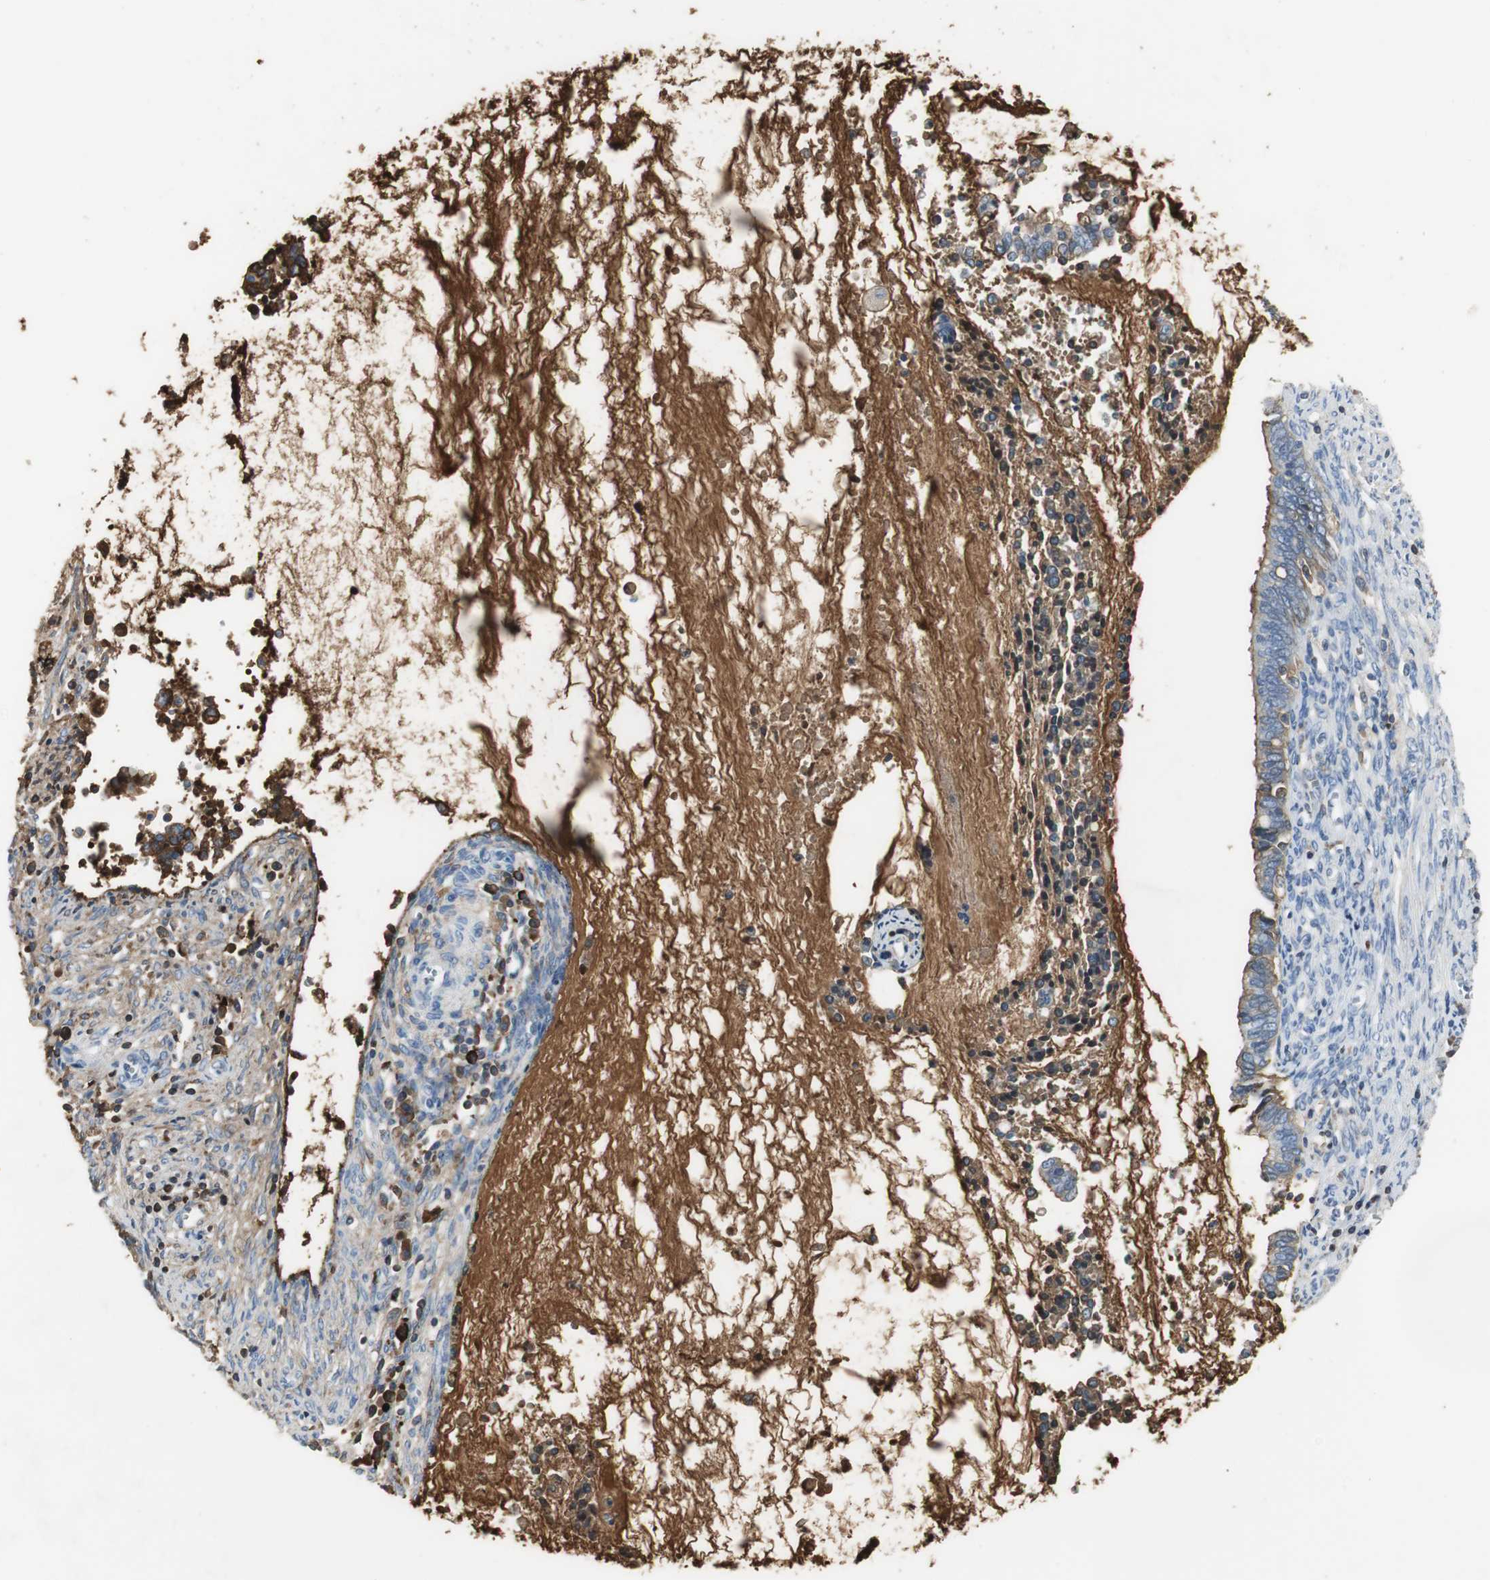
{"staining": {"intensity": "weak", "quantity": "25%-75%", "location": "cytoplasmic/membranous"}, "tissue": "cervical cancer", "cell_type": "Tumor cells", "image_type": "cancer", "snomed": [{"axis": "morphology", "description": "Adenocarcinoma, NOS"}, {"axis": "topography", "description": "Cervix"}], "caption": "A photomicrograph of human cervical cancer (adenocarcinoma) stained for a protein reveals weak cytoplasmic/membranous brown staining in tumor cells.", "gene": "IGHA1", "patient": {"sex": "female", "age": 44}}